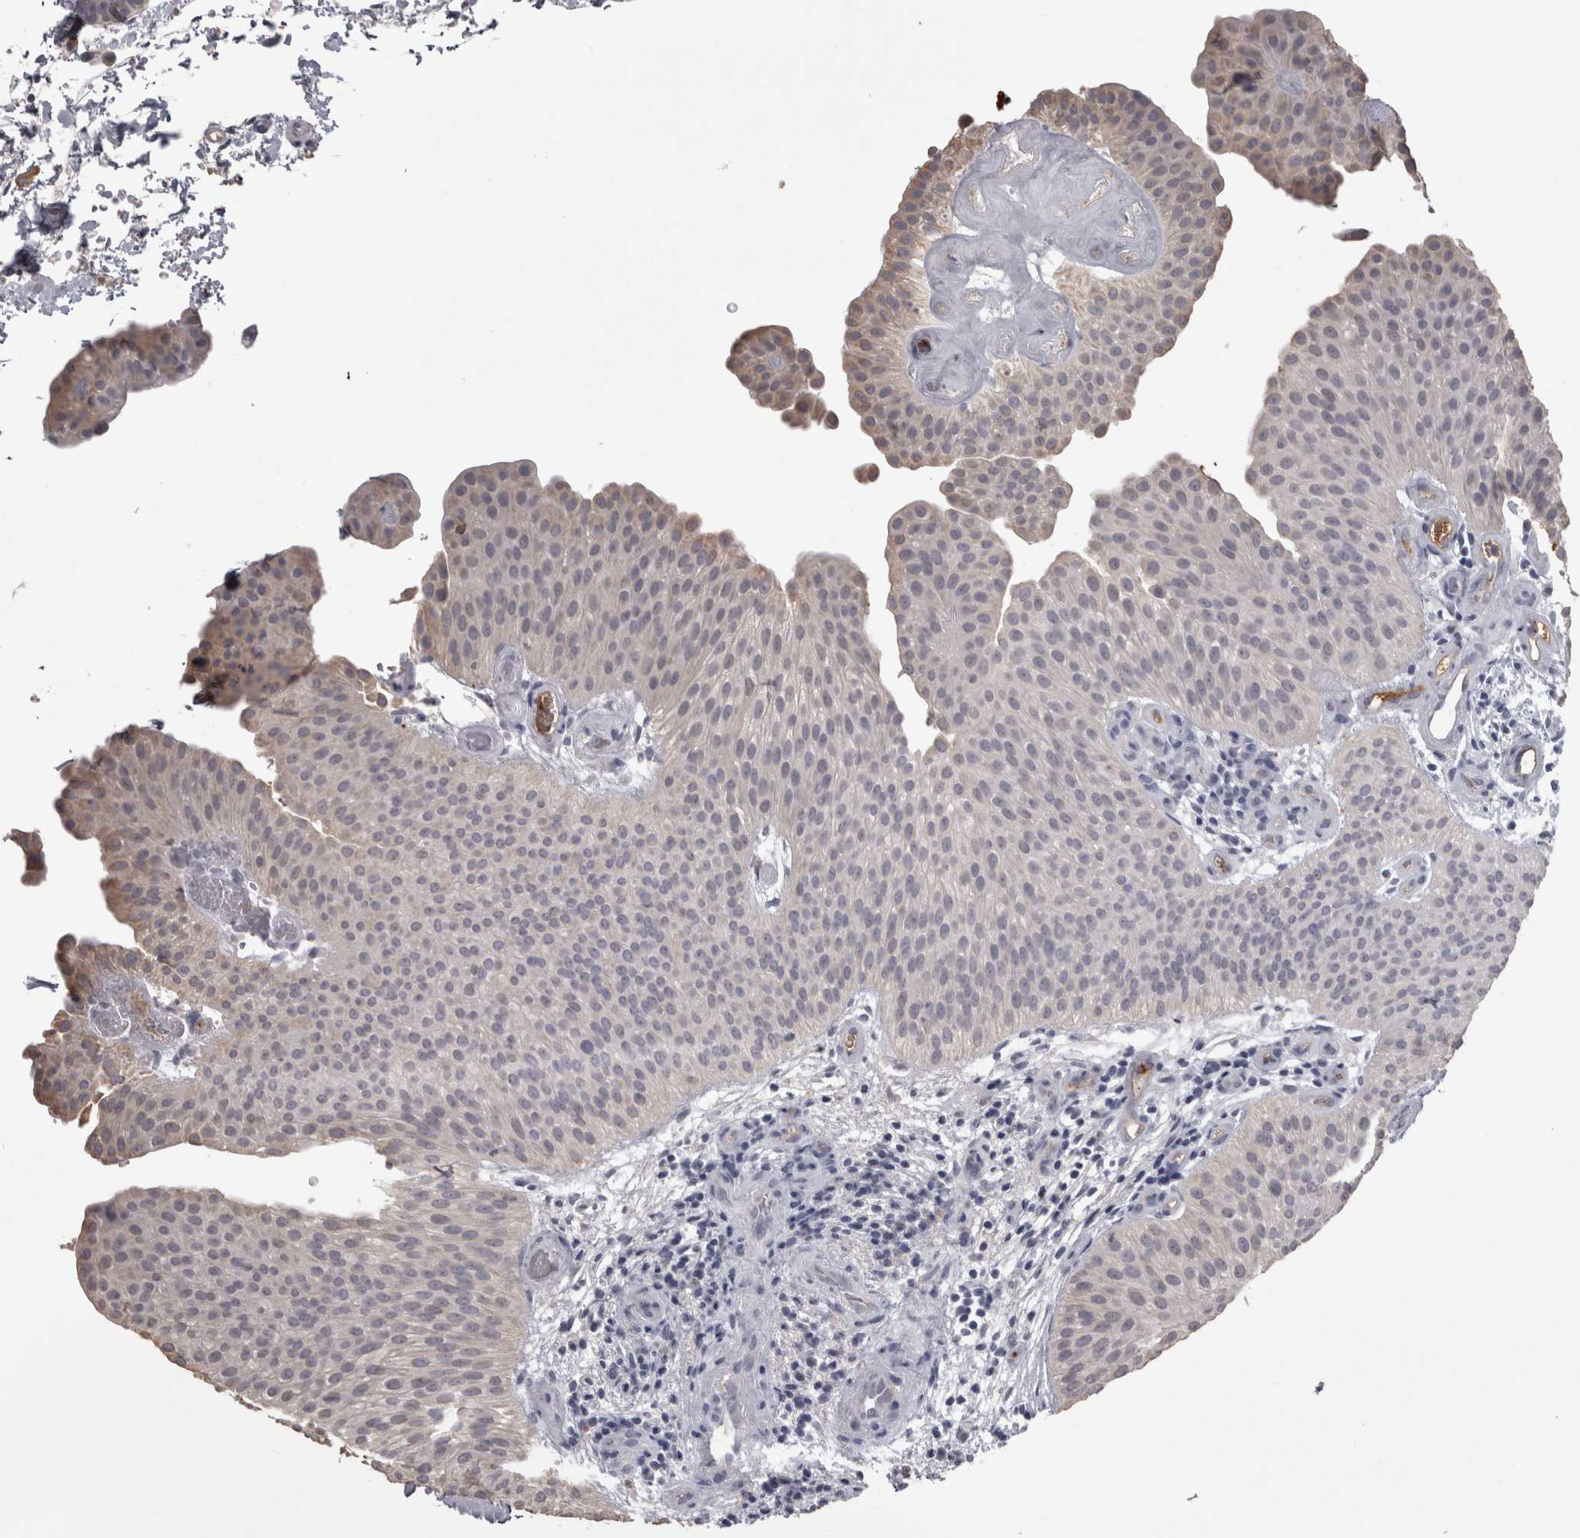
{"staining": {"intensity": "negative", "quantity": "none", "location": "none"}, "tissue": "urothelial cancer", "cell_type": "Tumor cells", "image_type": "cancer", "snomed": [{"axis": "morphology", "description": "Urothelial carcinoma, Low grade"}, {"axis": "topography", "description": "Urinary bladder"}], "caption": "Immunohistochemistry (IHC) of urothelial cancer reveals no positivity in tumor cells.", "gene": "SAA4", "patient": {"sex": "female", "age": 60}}